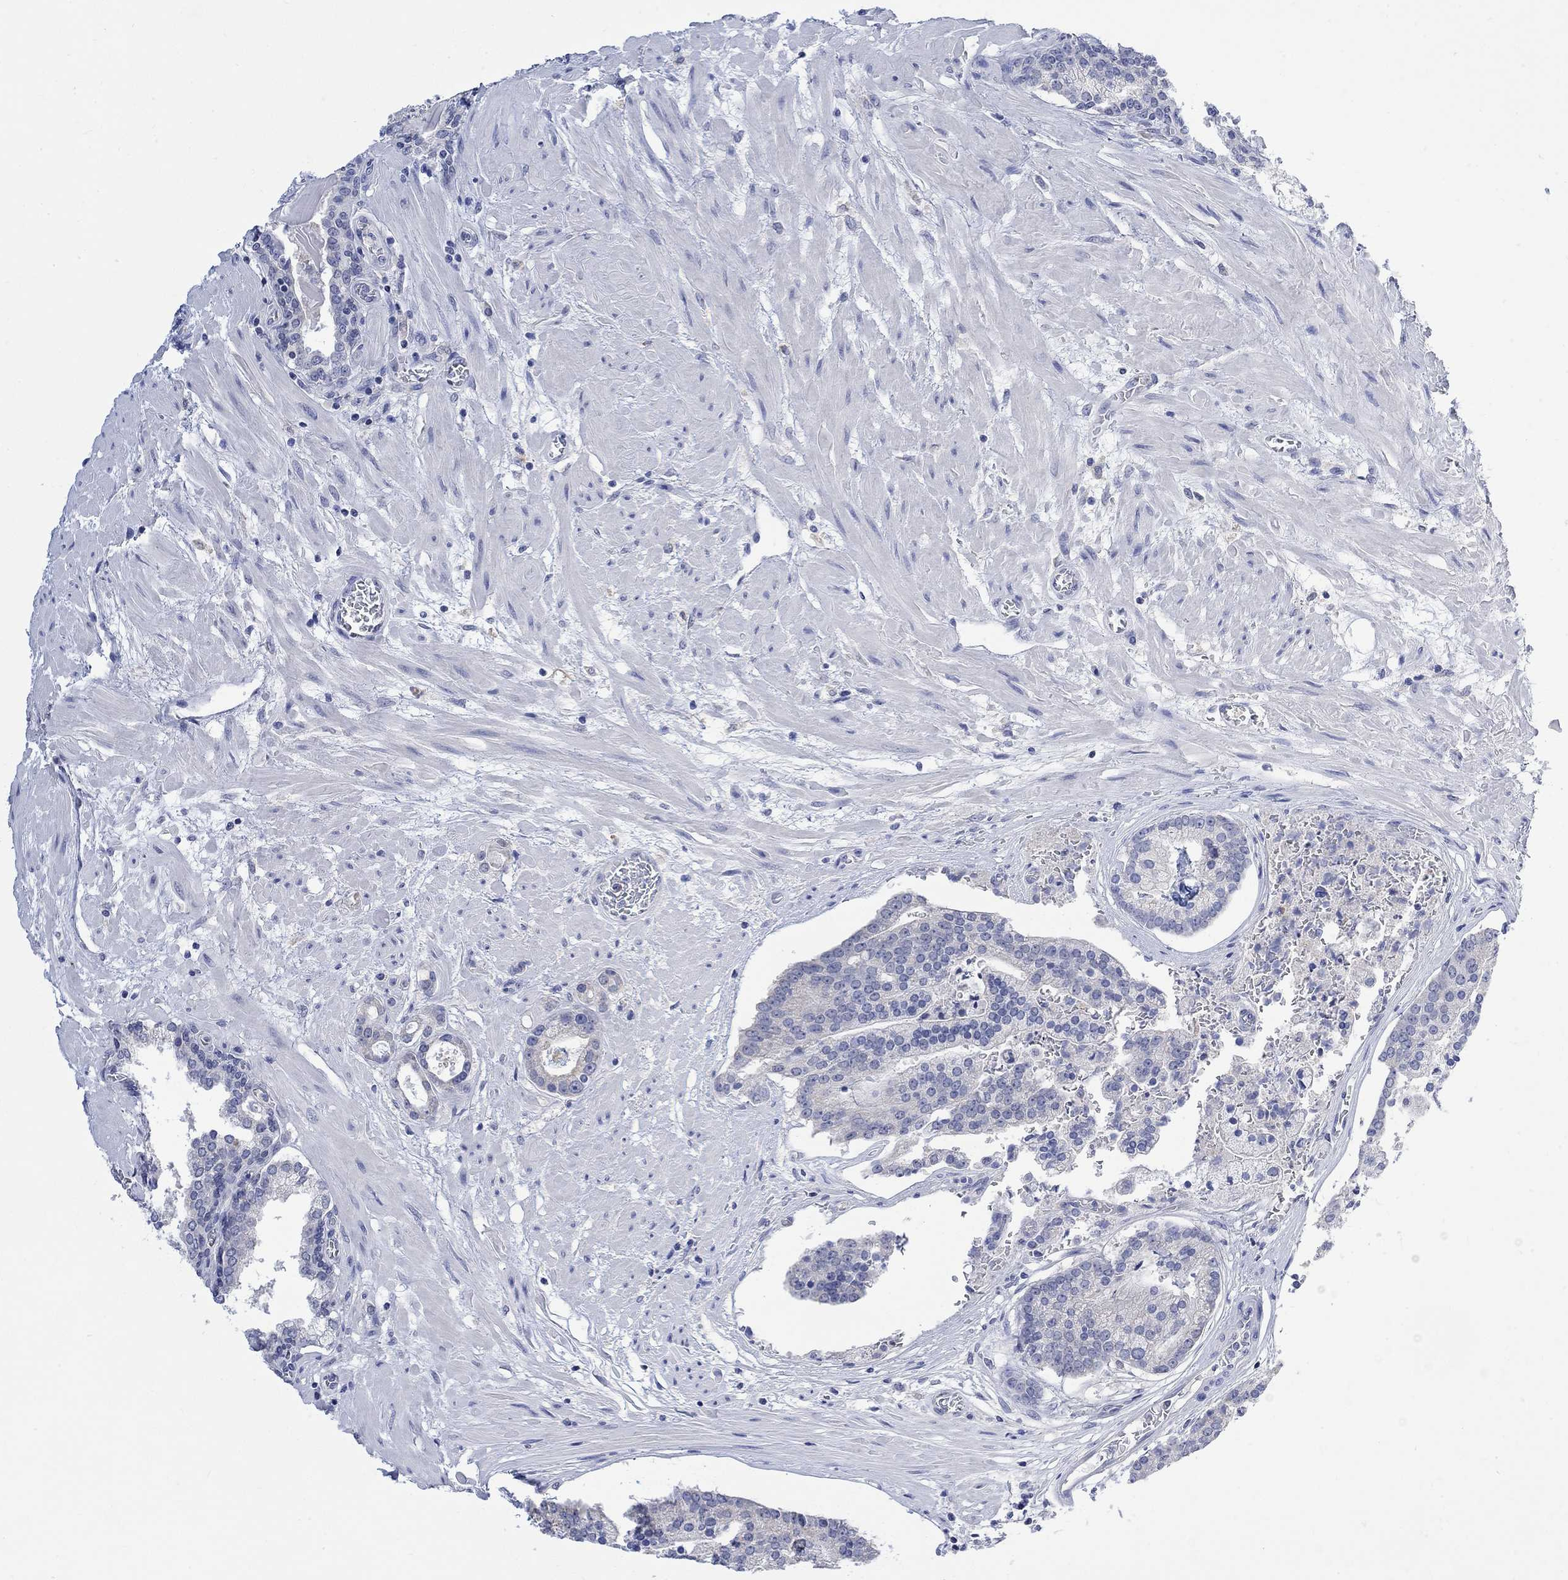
{"staining": {"intensity": "negative", "quantity": "none", "location": "none"}, "tissue": "prostate cancer", "cell_type": "Tumor cells", "image_type": "cancer", "snomed": [{"axis": "morphology", "description": "Adenocarcinoma, NOS"}, {"axis": "topography", "description": "Prostate and seminal vesicle, NOS"}, {"axis": "topography", "description": "Prostate"}], "caption": "Photomicrograph shows no protein expression in tumor cells of prostate cancer (adenocarcinoma) tissue.", "gene": "FBP2", "patient": {"sex": "male", "age": 44}}